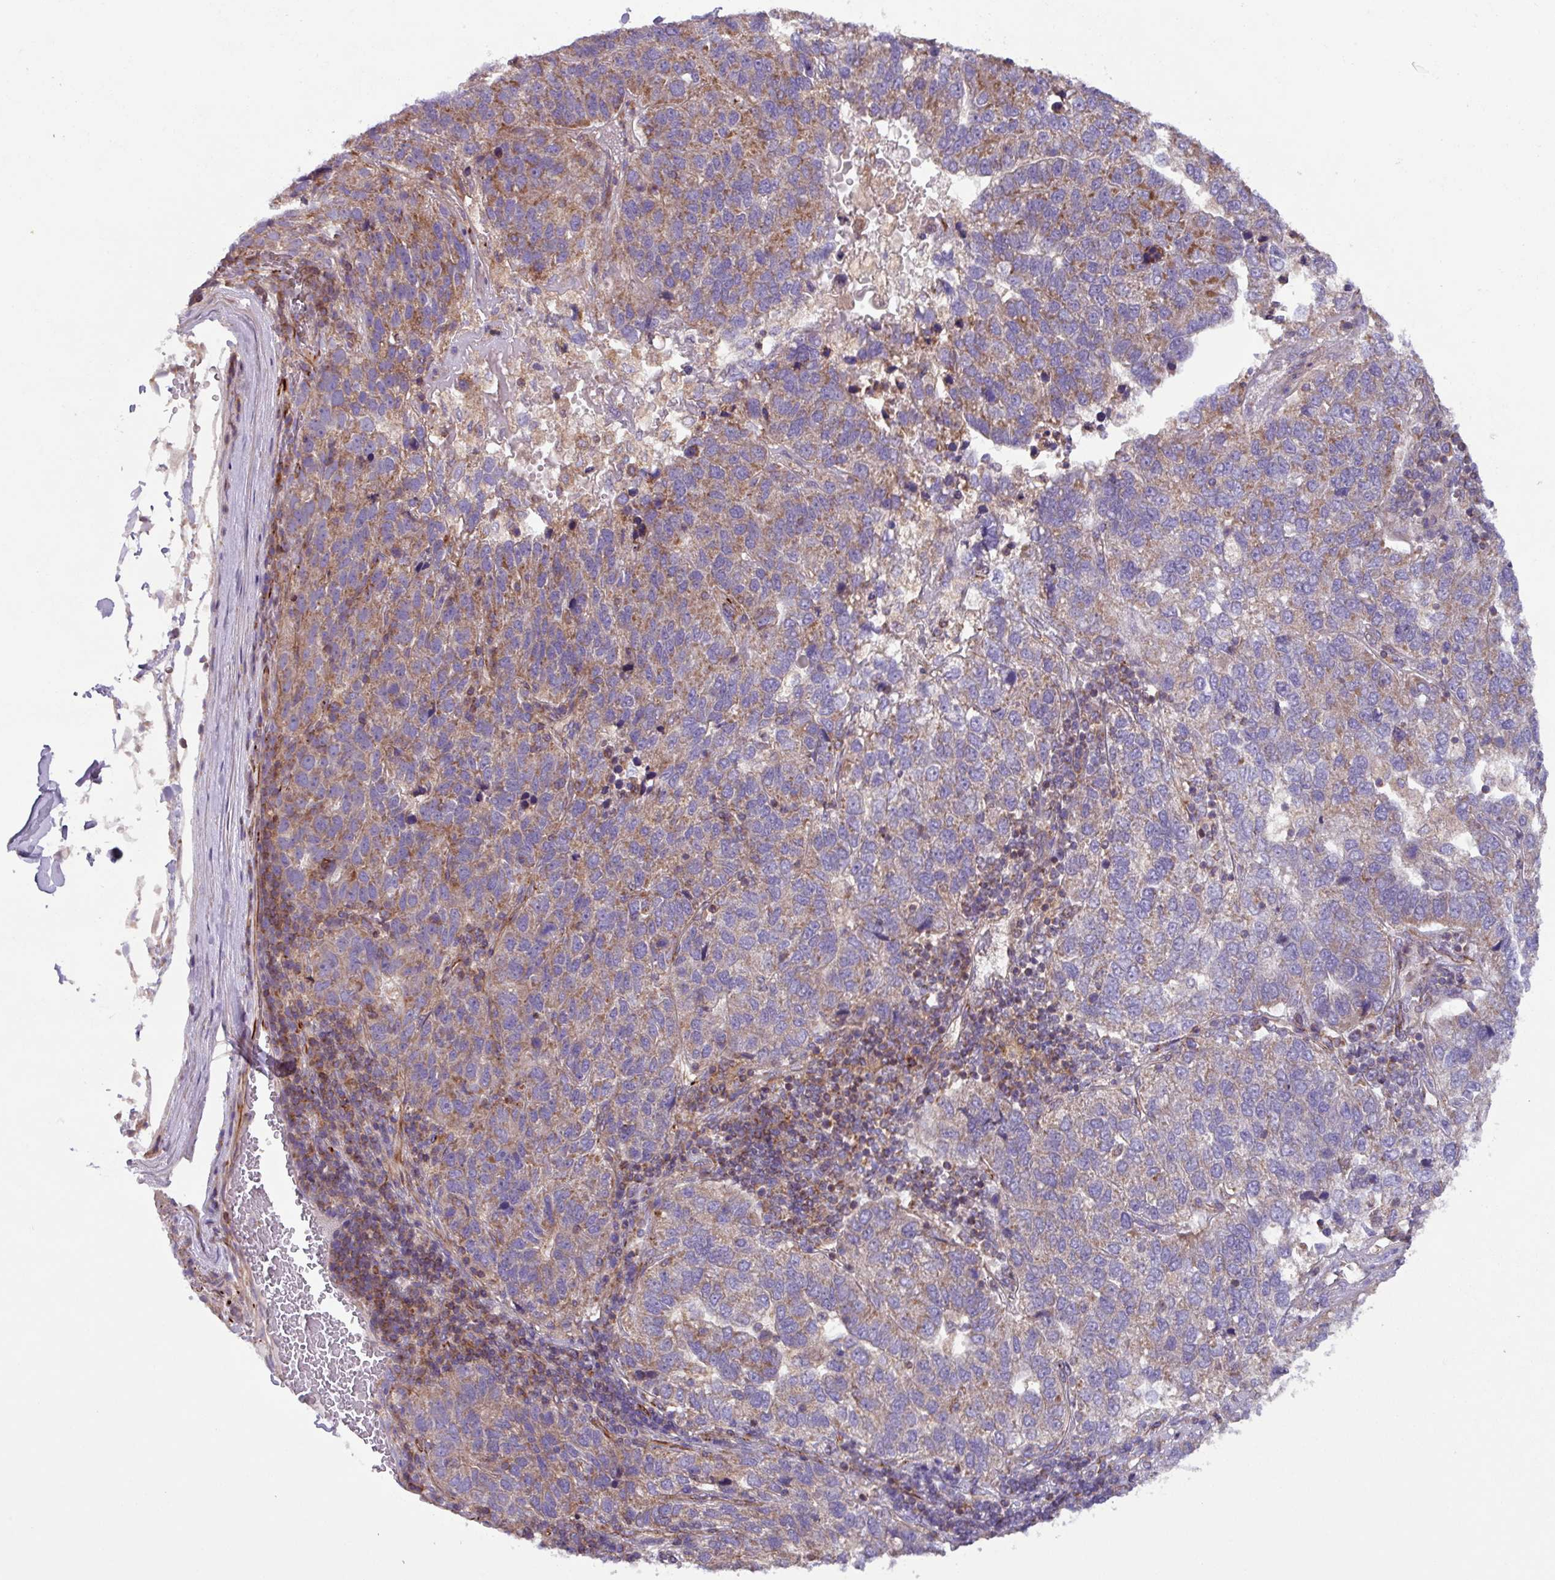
{"staining": {"intensity": "moderate", "quantity": "25%-75%", "location": "cytoplasmic/membranous"}, "tissue": "pancreatic cancer", "cell_type": "Tumor cells", "image_type": "cancer", "snomed": [{"axis": "morphology", "description": "Adenocarcinoma, NOS"}, {"axis": "topography", "description": "Pancreas"}], "caption": "DAB immunohistochemical staining of pancreatic cancer (adenocarcinoma) shows moderate cytoplasmic/membranous protein staining in about 25%-75% of tumor cells.", "gene": "PLEKHD1", "patient": {"sex": "female", "age": 61}}